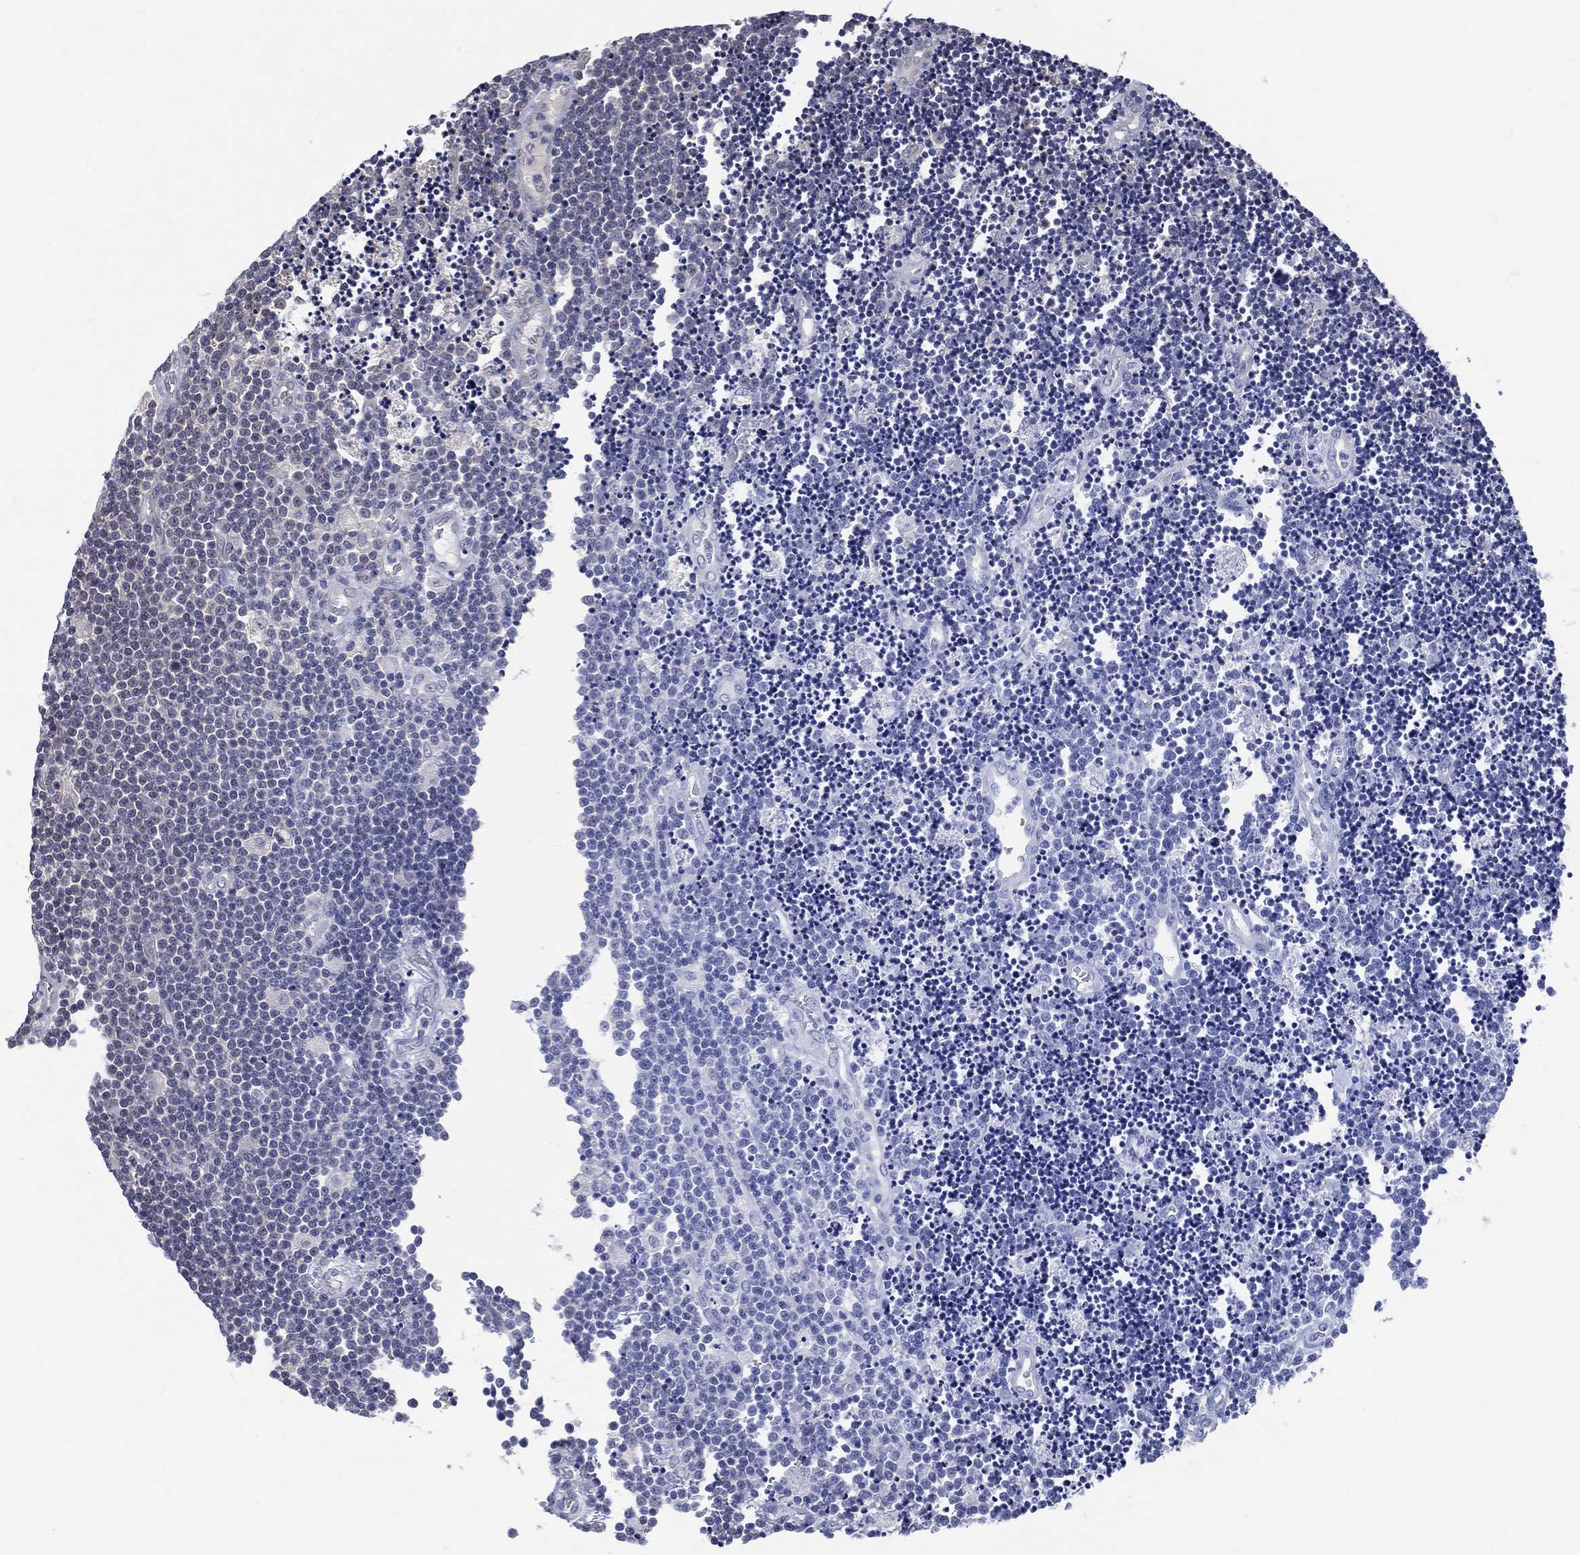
{"staining": {"intensity": "negative", "quantity": "none", "location": "none"}, "tissue": "lymphoma", "cell_type": "Tumor cells", "image_type": "cancer", "snomed": [{"axis": "morphology", "description": "Malignant lymphoma, non-Hodgkin's type, Low grade"}, {"axis": "topography", "description": "Brain"}], "caption": "This micrograph is of lymphoma stained with immunohistochemistry to label a protein in brown with the nuclei are counter-stained blue. There is no expression in tumor cells.", "gene": "DLG4", "patient": {"sex": "female", "age": 66}}